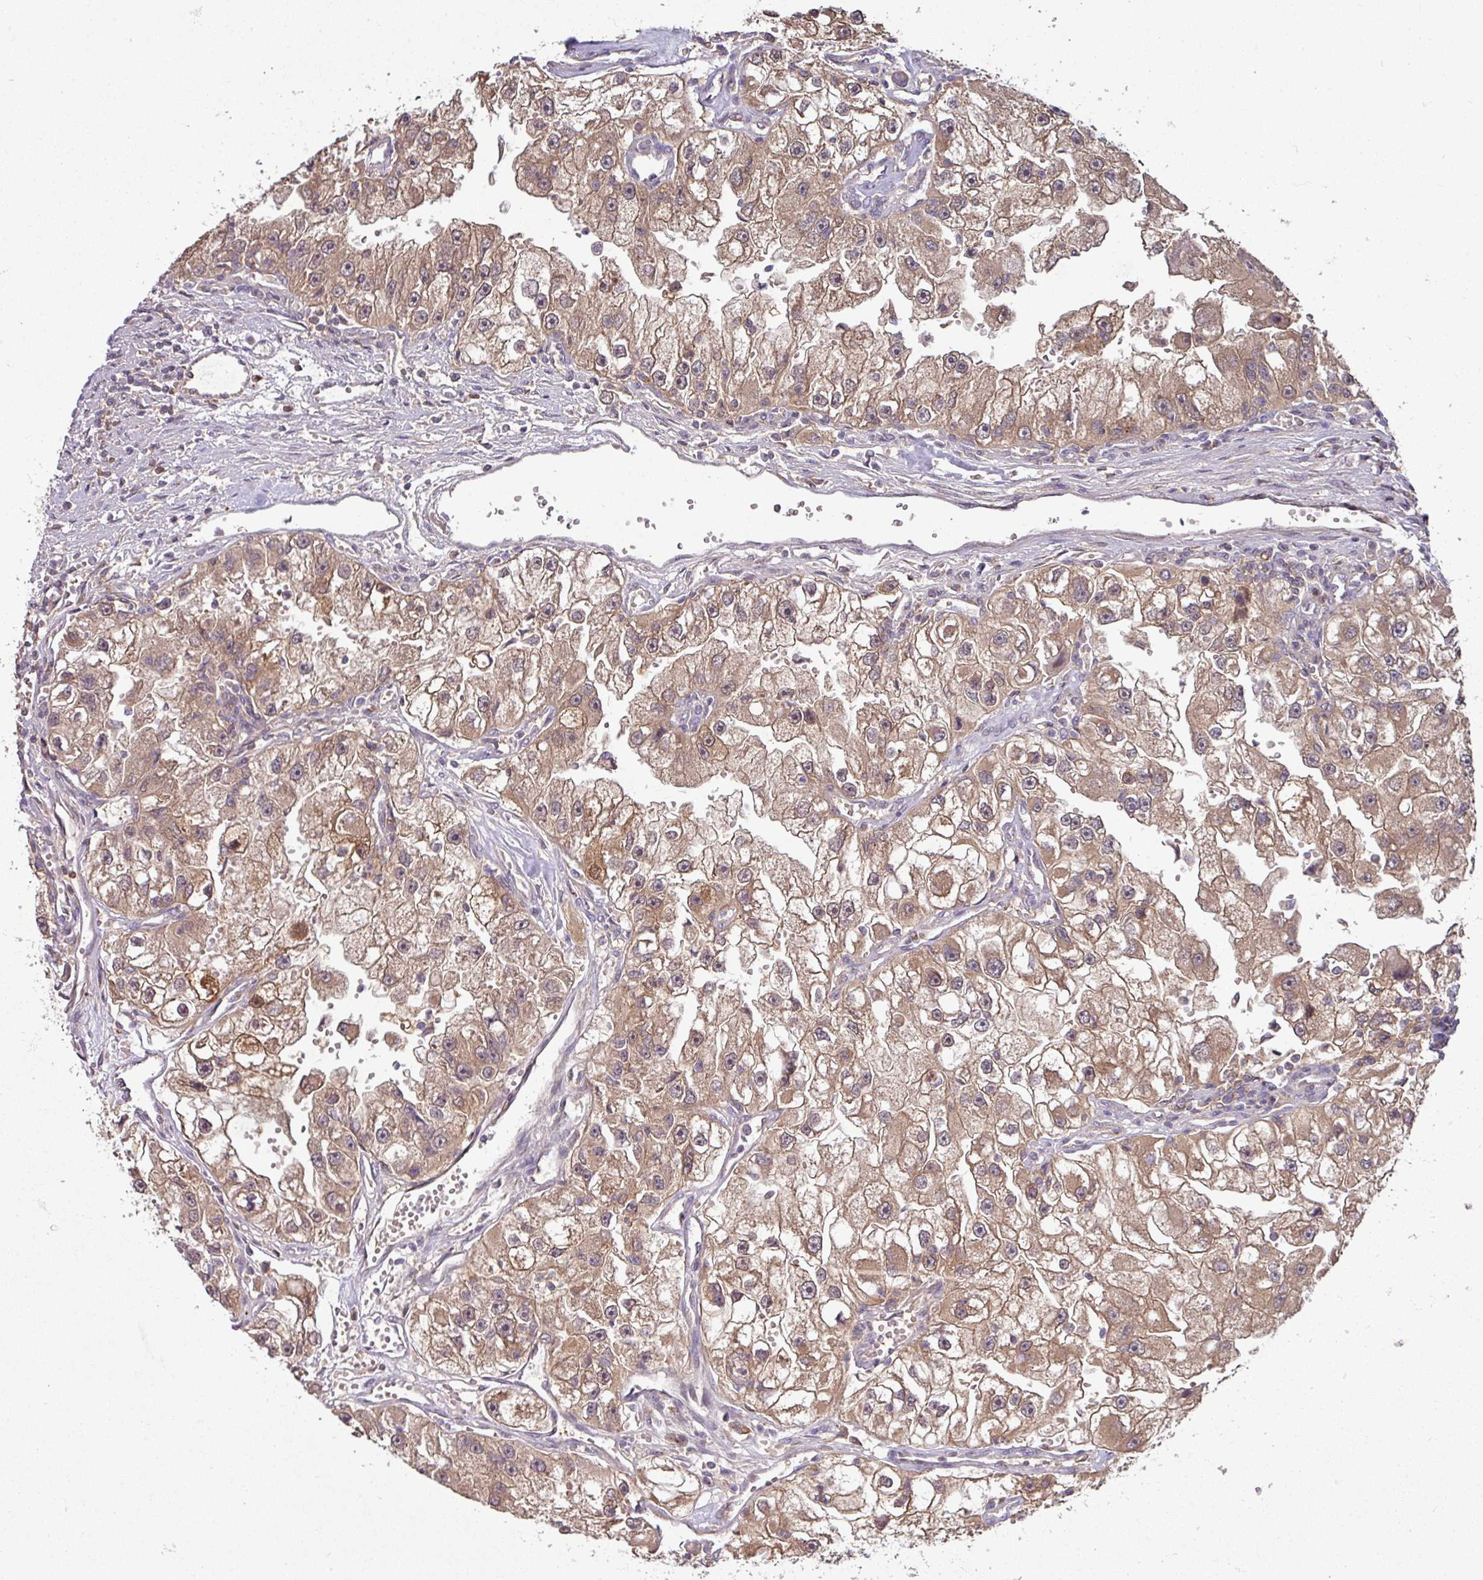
{"staining": {"intensity": "moderate", "quantity": ">75%", "location": "cytoplasmic/membranous"}, "tissue": "renal cancer", "cell_type": "Tumor cells", "image_type": "cancer", "snomed": [{"axis": "morphology", "description": "Adenocarcinoma, NOS"}, {"axis": "topography", "description": "Kidney"}], "caption": "Adenocarcinoma (renal) stained for a protein shows moderate cytoplasmic/membranous positivity in tumor cells.", "gene": "SLAMF6", "patient": {"sex": "male", "age": 63}}